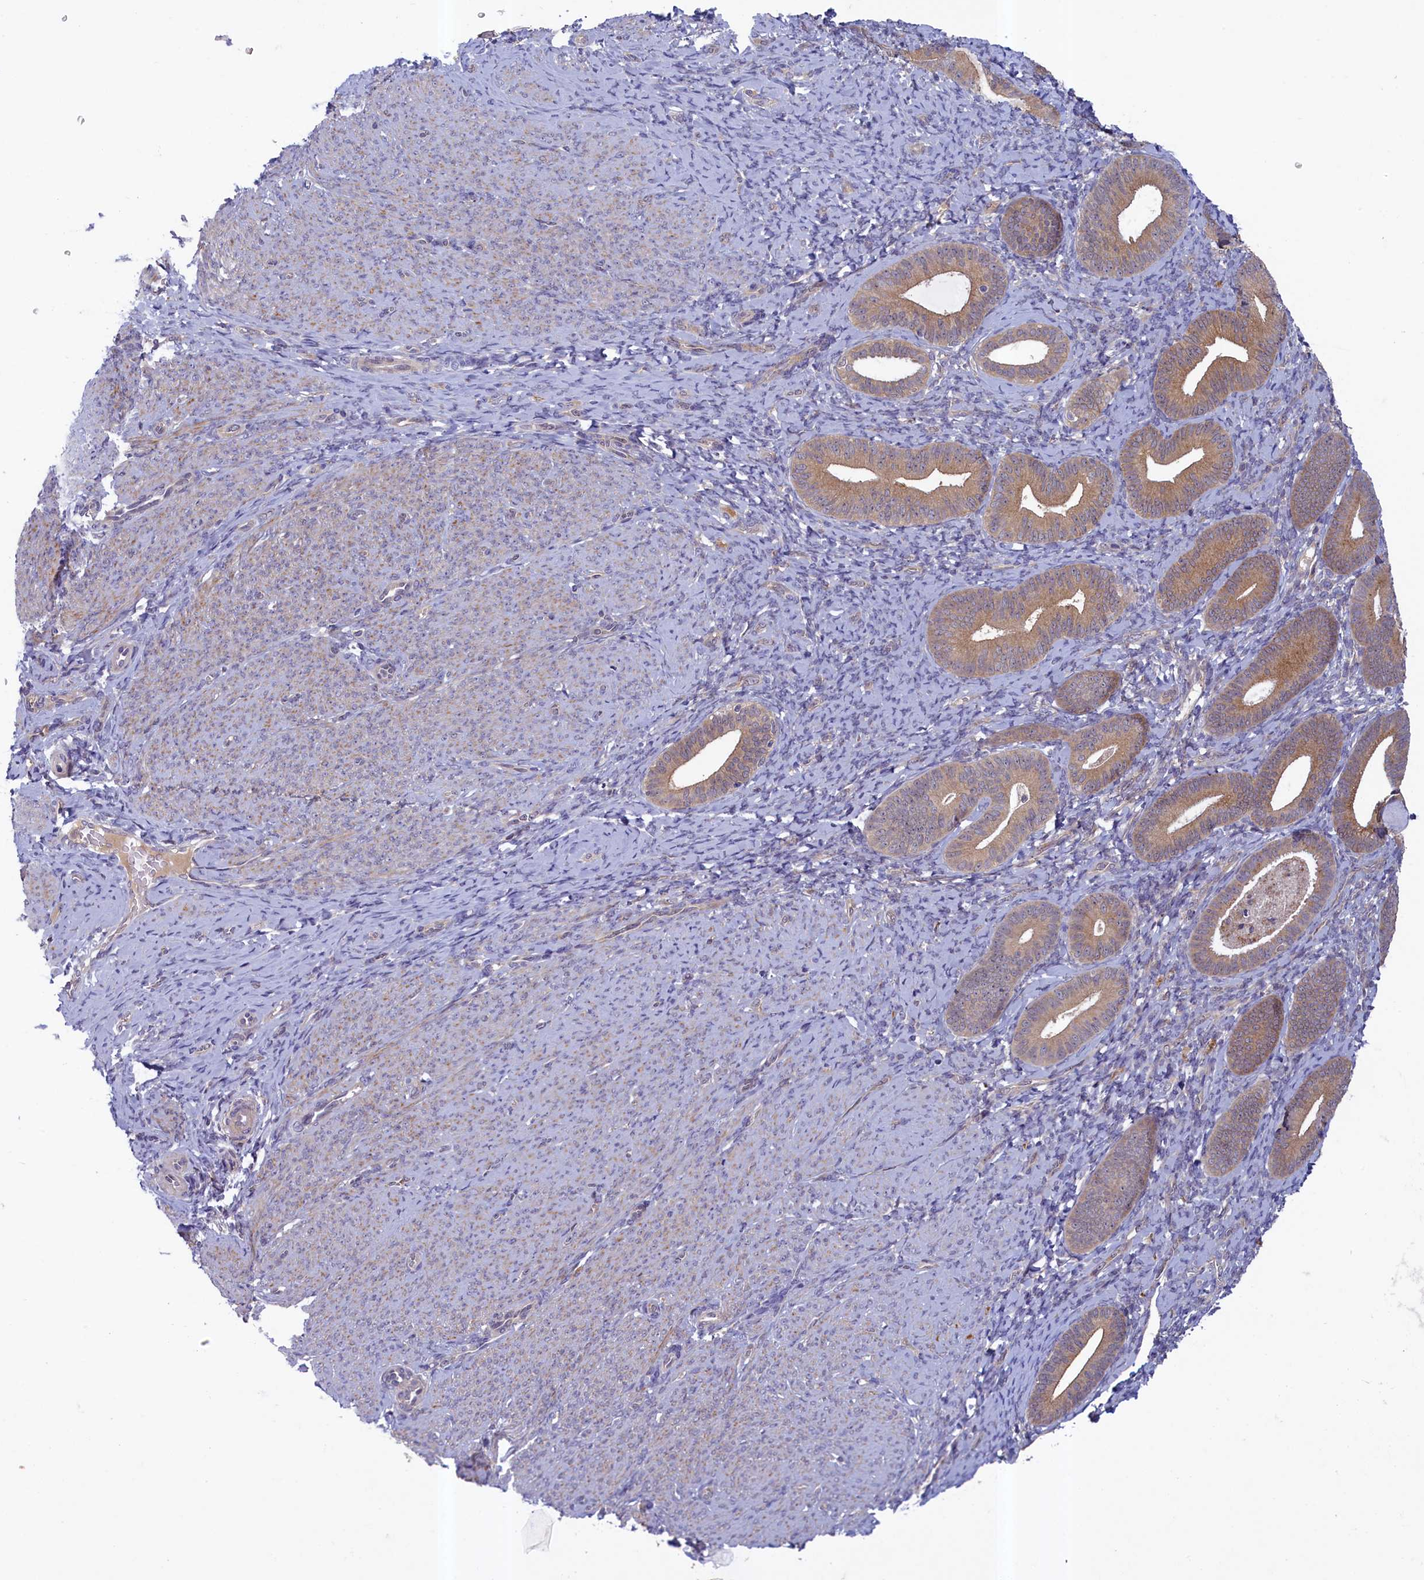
{"staining": {"intensity": "negative", "quantity": "none", "location": "none"}, "tissue": "endometrium", "cell_type": "Cells in endometrial stroma", "image_type": "normal", "snomed": [{"axis": "morphology", "description": "Normal tissue, NOS"}, {"axis": "topography", "description": "Endometrium"}], "caption": "This is a histopathology image of immunohistochemistry staining of normal endometrium, which shows no staining in cells in endometrial stroma.", "gene": "NUBP1", "patient": {"sex": "female", "age": 65}}